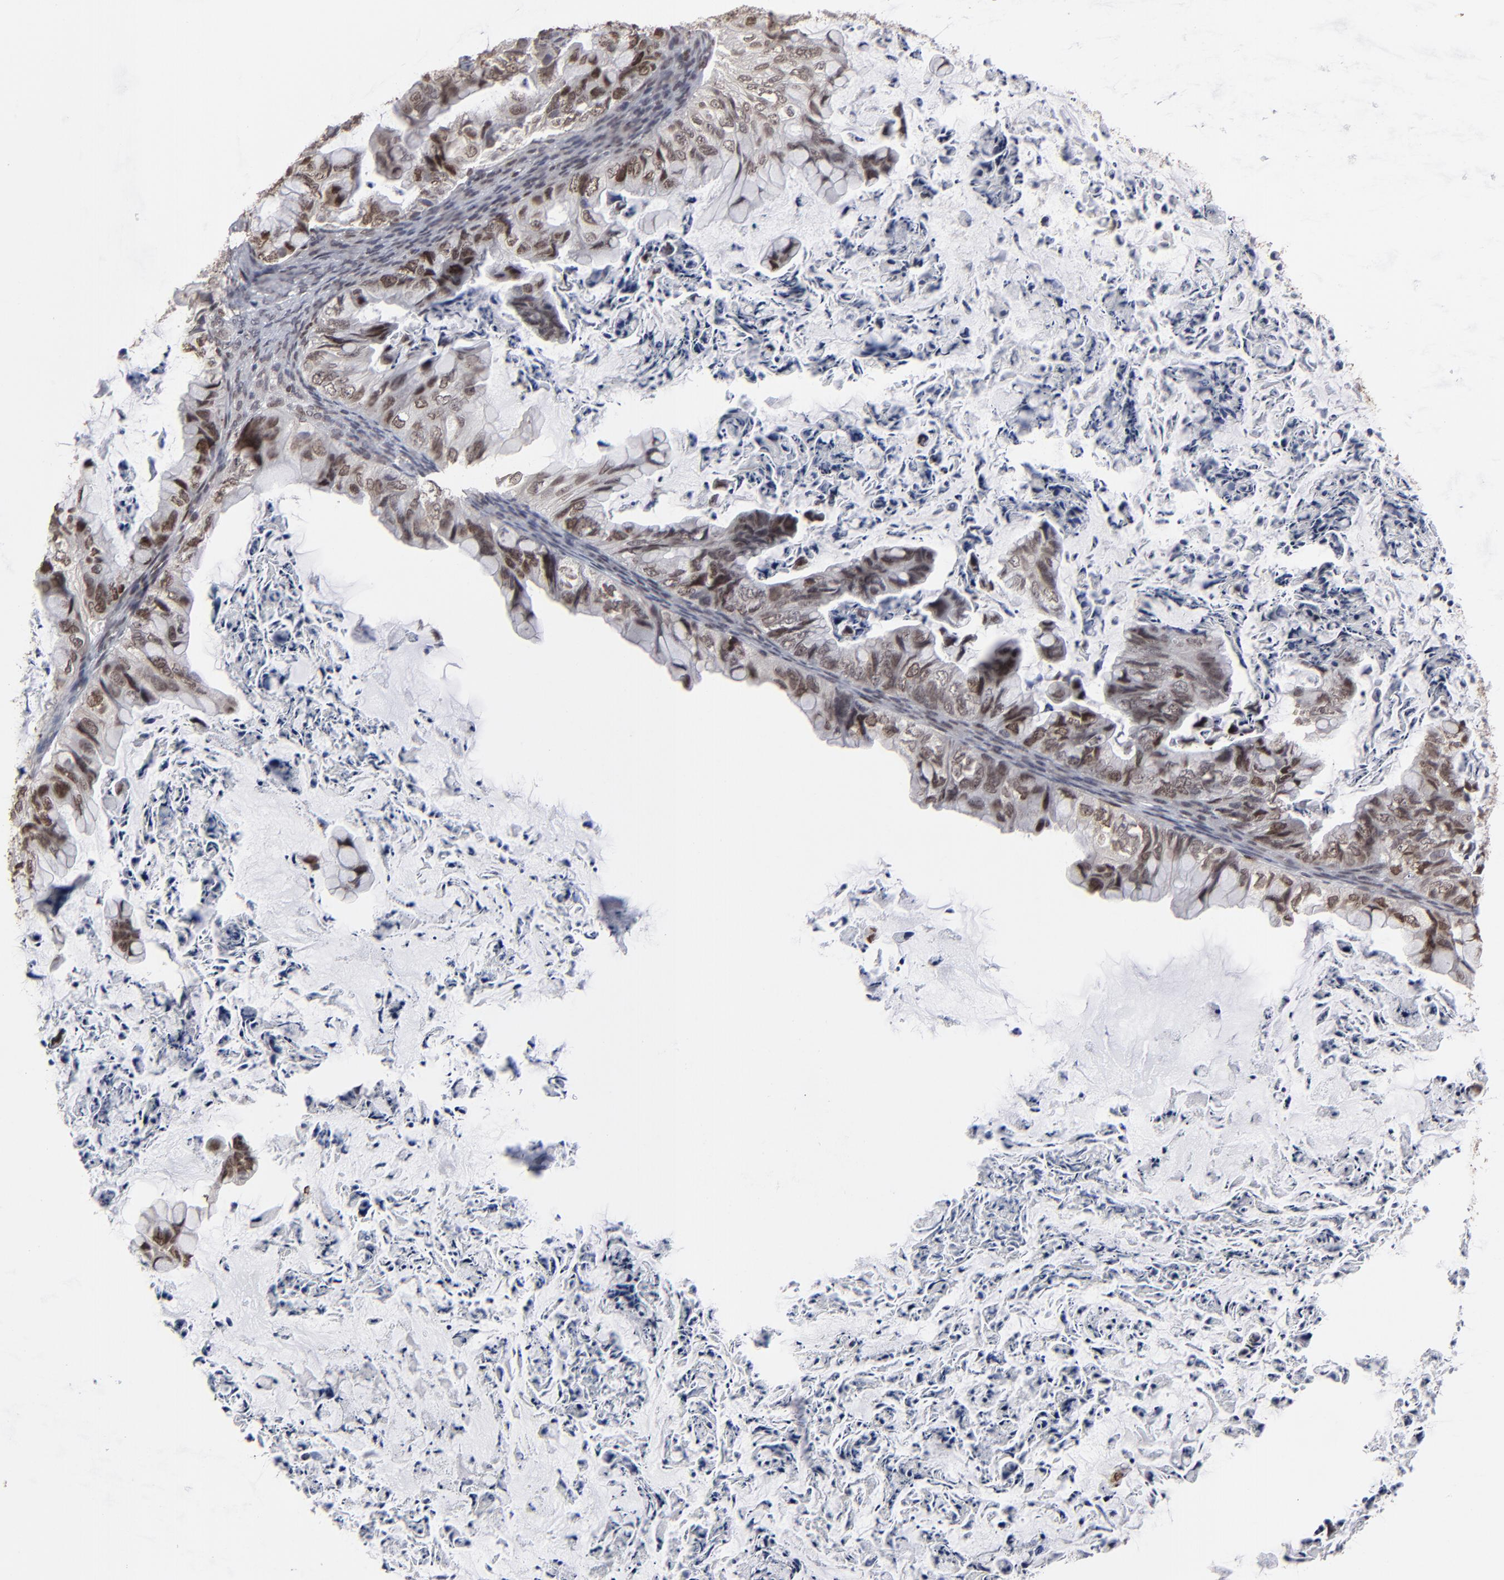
{"staining": {"intensity": "moderate", "quantity": "25%-75%", "location": "nuclear"}, "tissue": "ovarian cancer", "cell_type": "Tumor cells", "image_type": "cancer", "snomed": [{"axis": "morphology", "description": "Cystadenocarcinoma, mucinous, NOS"}, {"axis": "topography", "description": "Ovary"}], "caption": "DAB immunohistochemical staining of ovarian cancer exhibits moderate nuclear protein staining in about 25%-75% of tumor cells. The protein is stained brown, and the nuclei are stained in blue (DAB IHC with brightfield microscopy, high magnification).", "gene": "BAZ1A", "patient": {"sex": "female", "age": 36}}